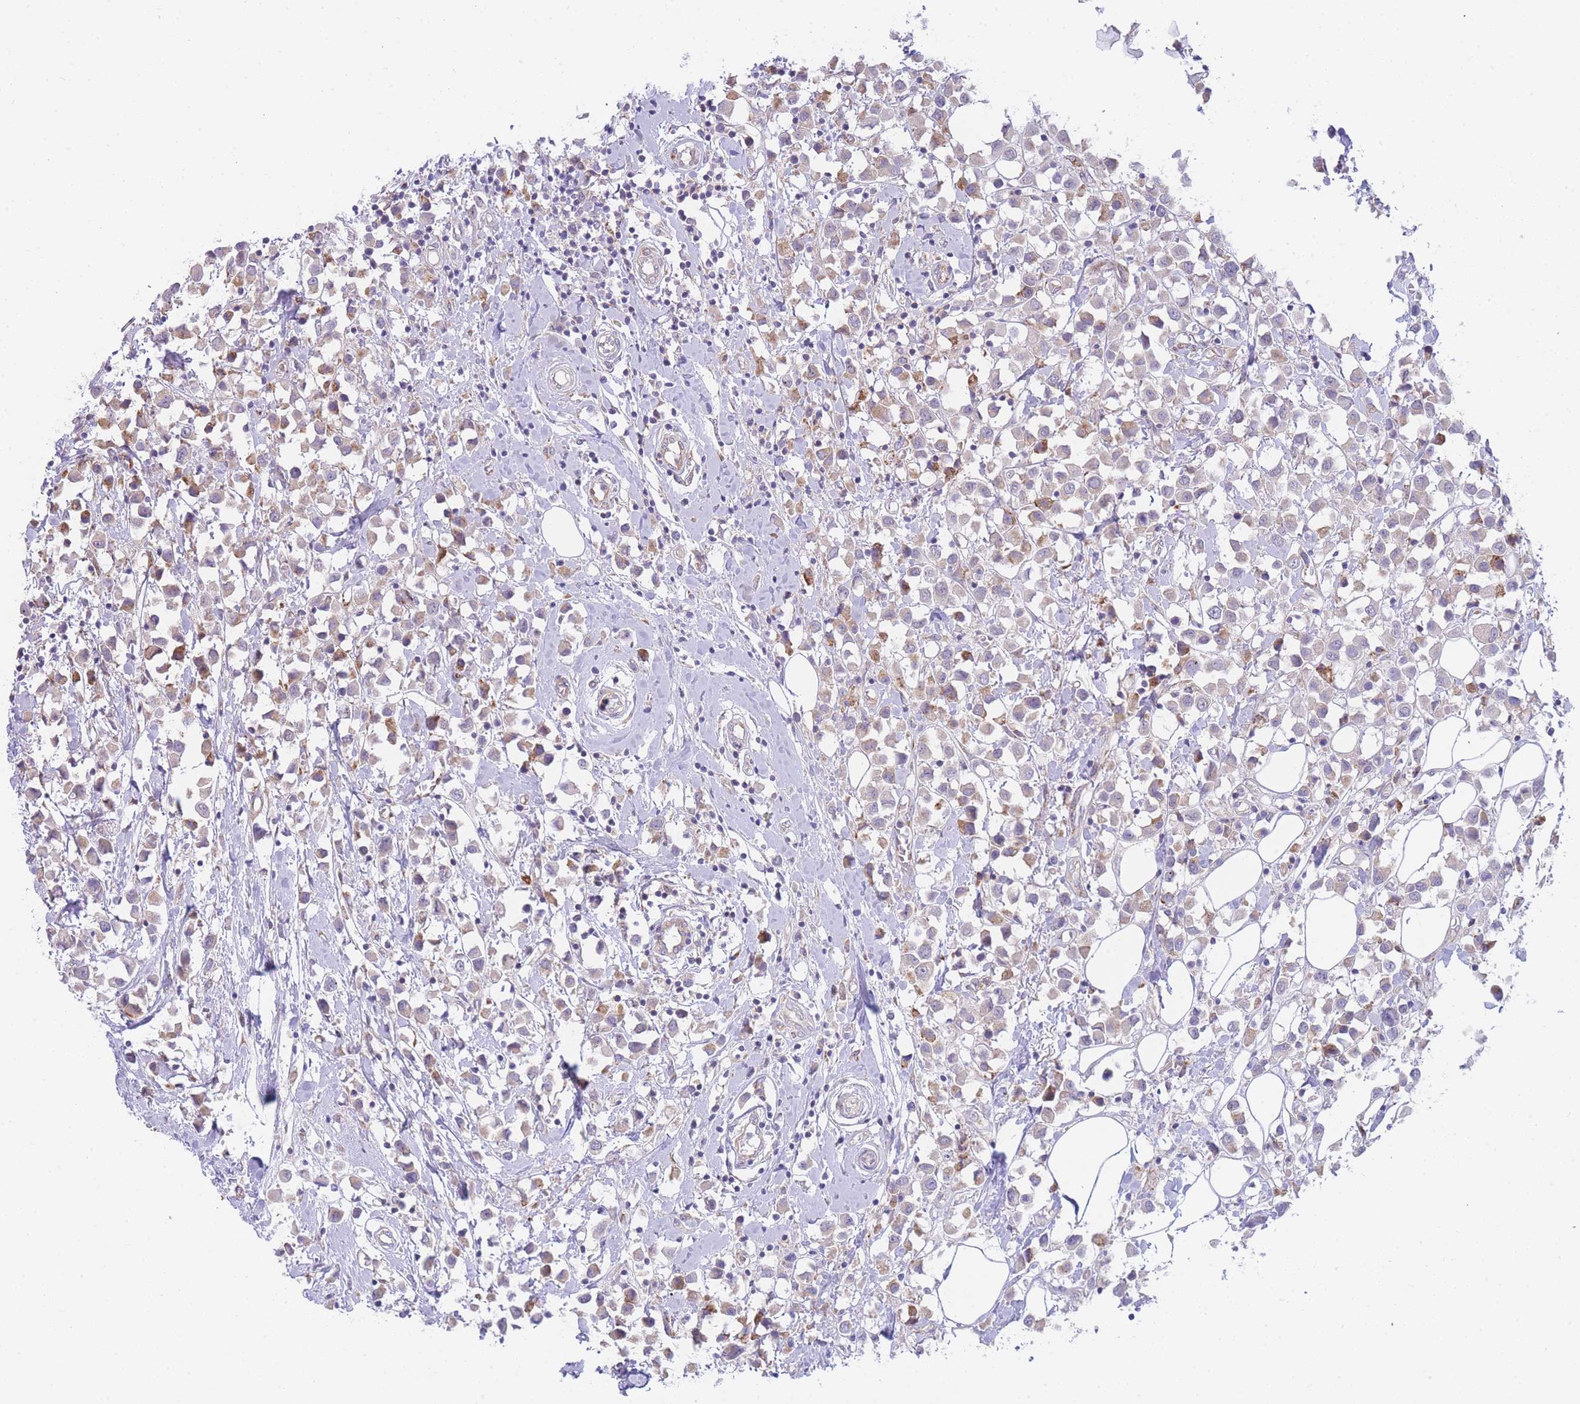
{"staining": {"intensity": "weak", "quantity": ">75%", "location": "cytoplasmic/membranous"}, "tissue": "breast cancer", "cell_type": "Tumor cells", "image_type": "cancer", "snomed": [{"axis": "morphology", "description": "Duct carcinoma"}, {"axis": "topography", "description": "Breast"}], "caption": "The immunohistochemical stain shows weak cytoplasmic/membranous expression in tumor cells of intraductal carcinoma (breast) tissue.", "gene": "ZNF510", "patient": {"sex": "female", "age": 61}}